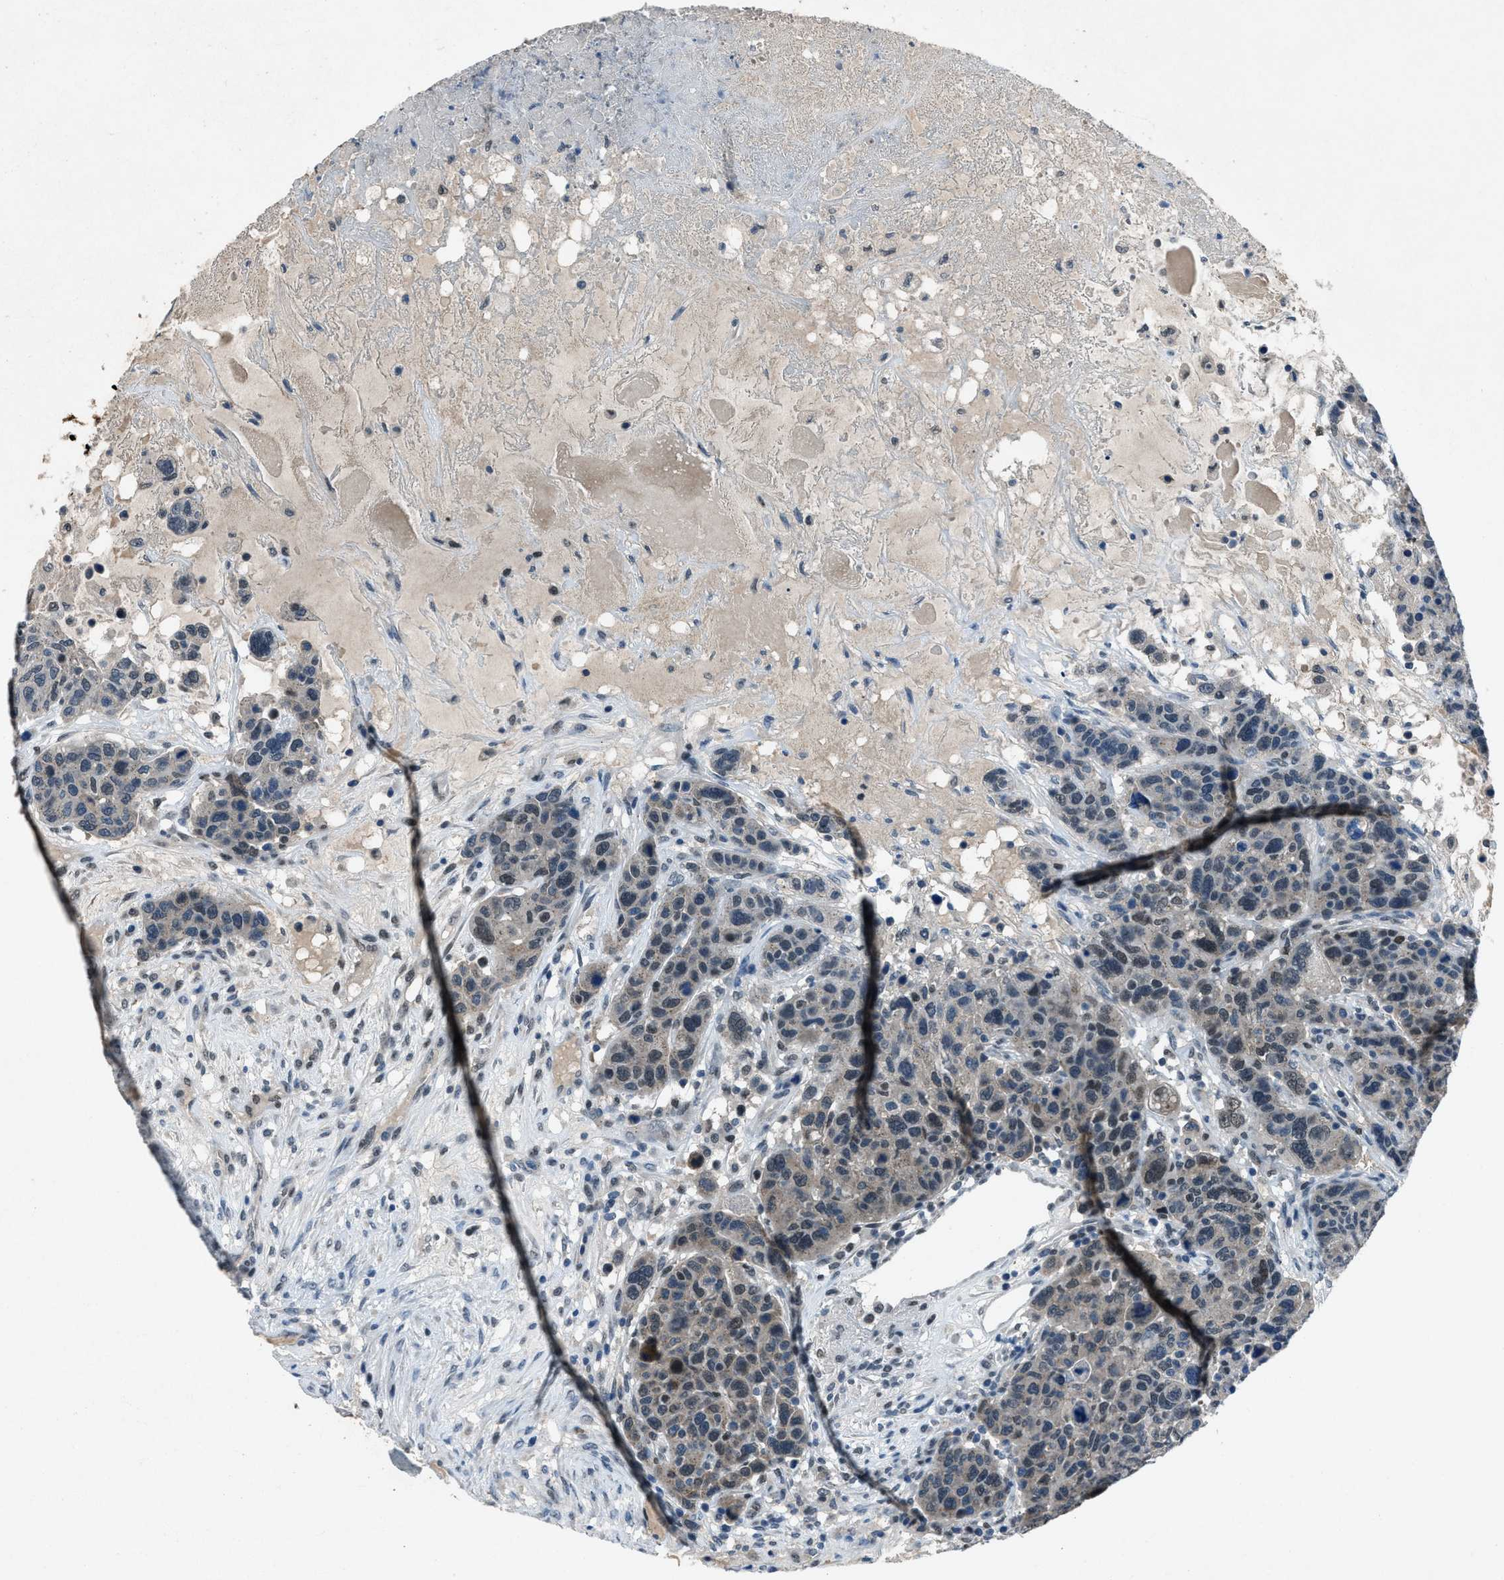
{"staining": {"intensity": "weak", "quantity": "25%-75%", "location": "cytoplasmic/membranous,nuclear"}, "tissue": "breast cancer", "cell_type": "Tumor cells", "image_type": "cancer", "snomed": [{"axis": "morphology", "description": "Duct carcinoma"}, {"axis": "topography", "description": "Breast"}], "caption": "Immunohistochemistry (DAB (3,3'-diaminobenzidine)) staining of human breast cancer exhibits weak cytoplasmic/membranous and nuclear protein staining in approximately 25%-75% of tumor cells. (Stains: DAB (3,3'-diaminobenzidine) in brown, nuclei in blue, Microscopy: brightfield microscopy at high magnification).", "gene": "DUSP19", "patient": {"sex": "female", "age": 37}}